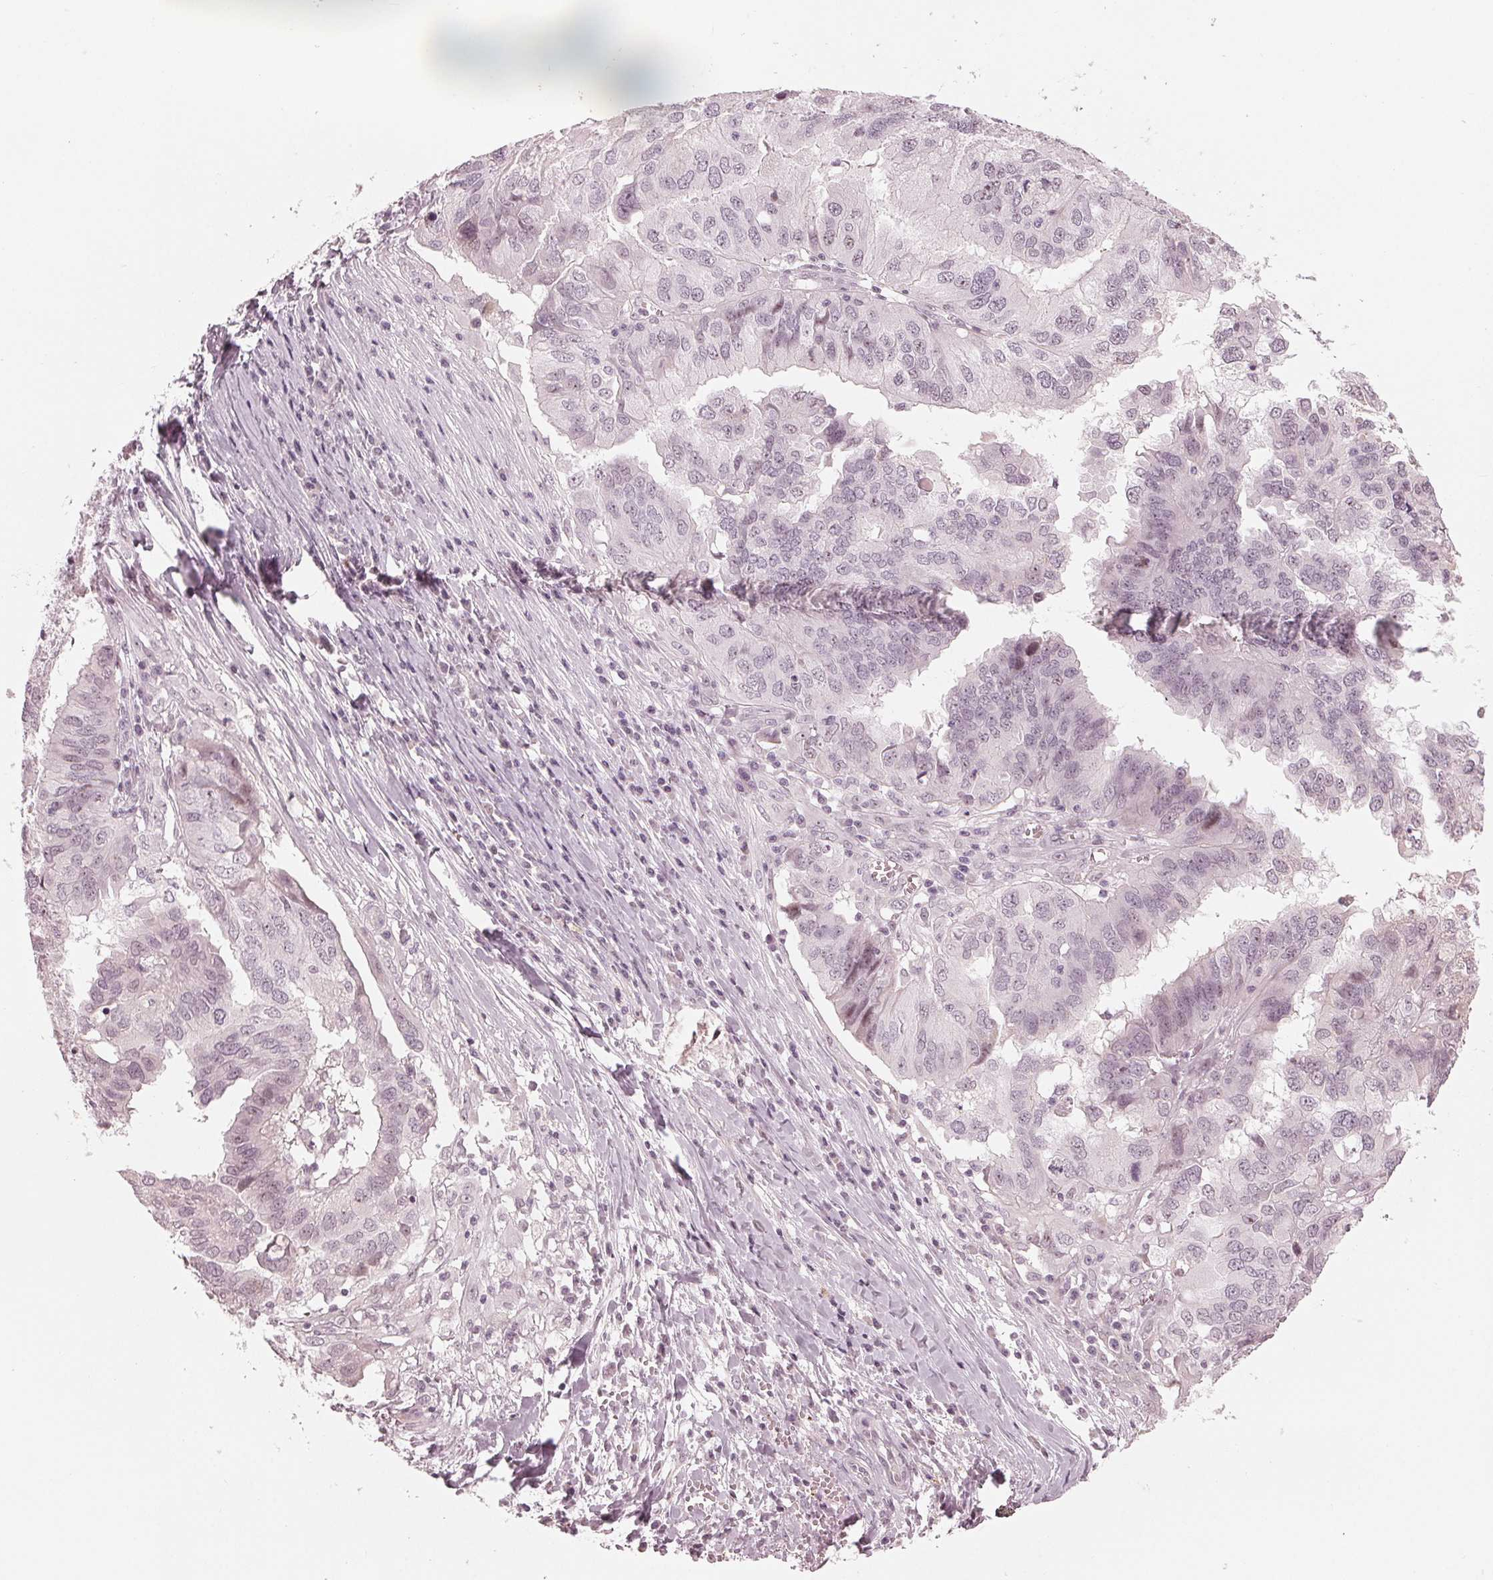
{"staining": {"intensity": "negative", "quantity": "none", "location": "none"}, "tissue": "ovarian cancer", "cell_type": "Tumor cells", "image_type": "cancer", "snomed": [{"axis": "morphology", "description": "Cystadenocarcinoma, serous, NOS"}, {"axis": "topography", "description": "Ovary"}], "caption": "The micrograph displays no staining of tumor cells in ovarian cancer.", "gene": "ADPRHL1", "patient": {"sex": "female", "age": 79}}